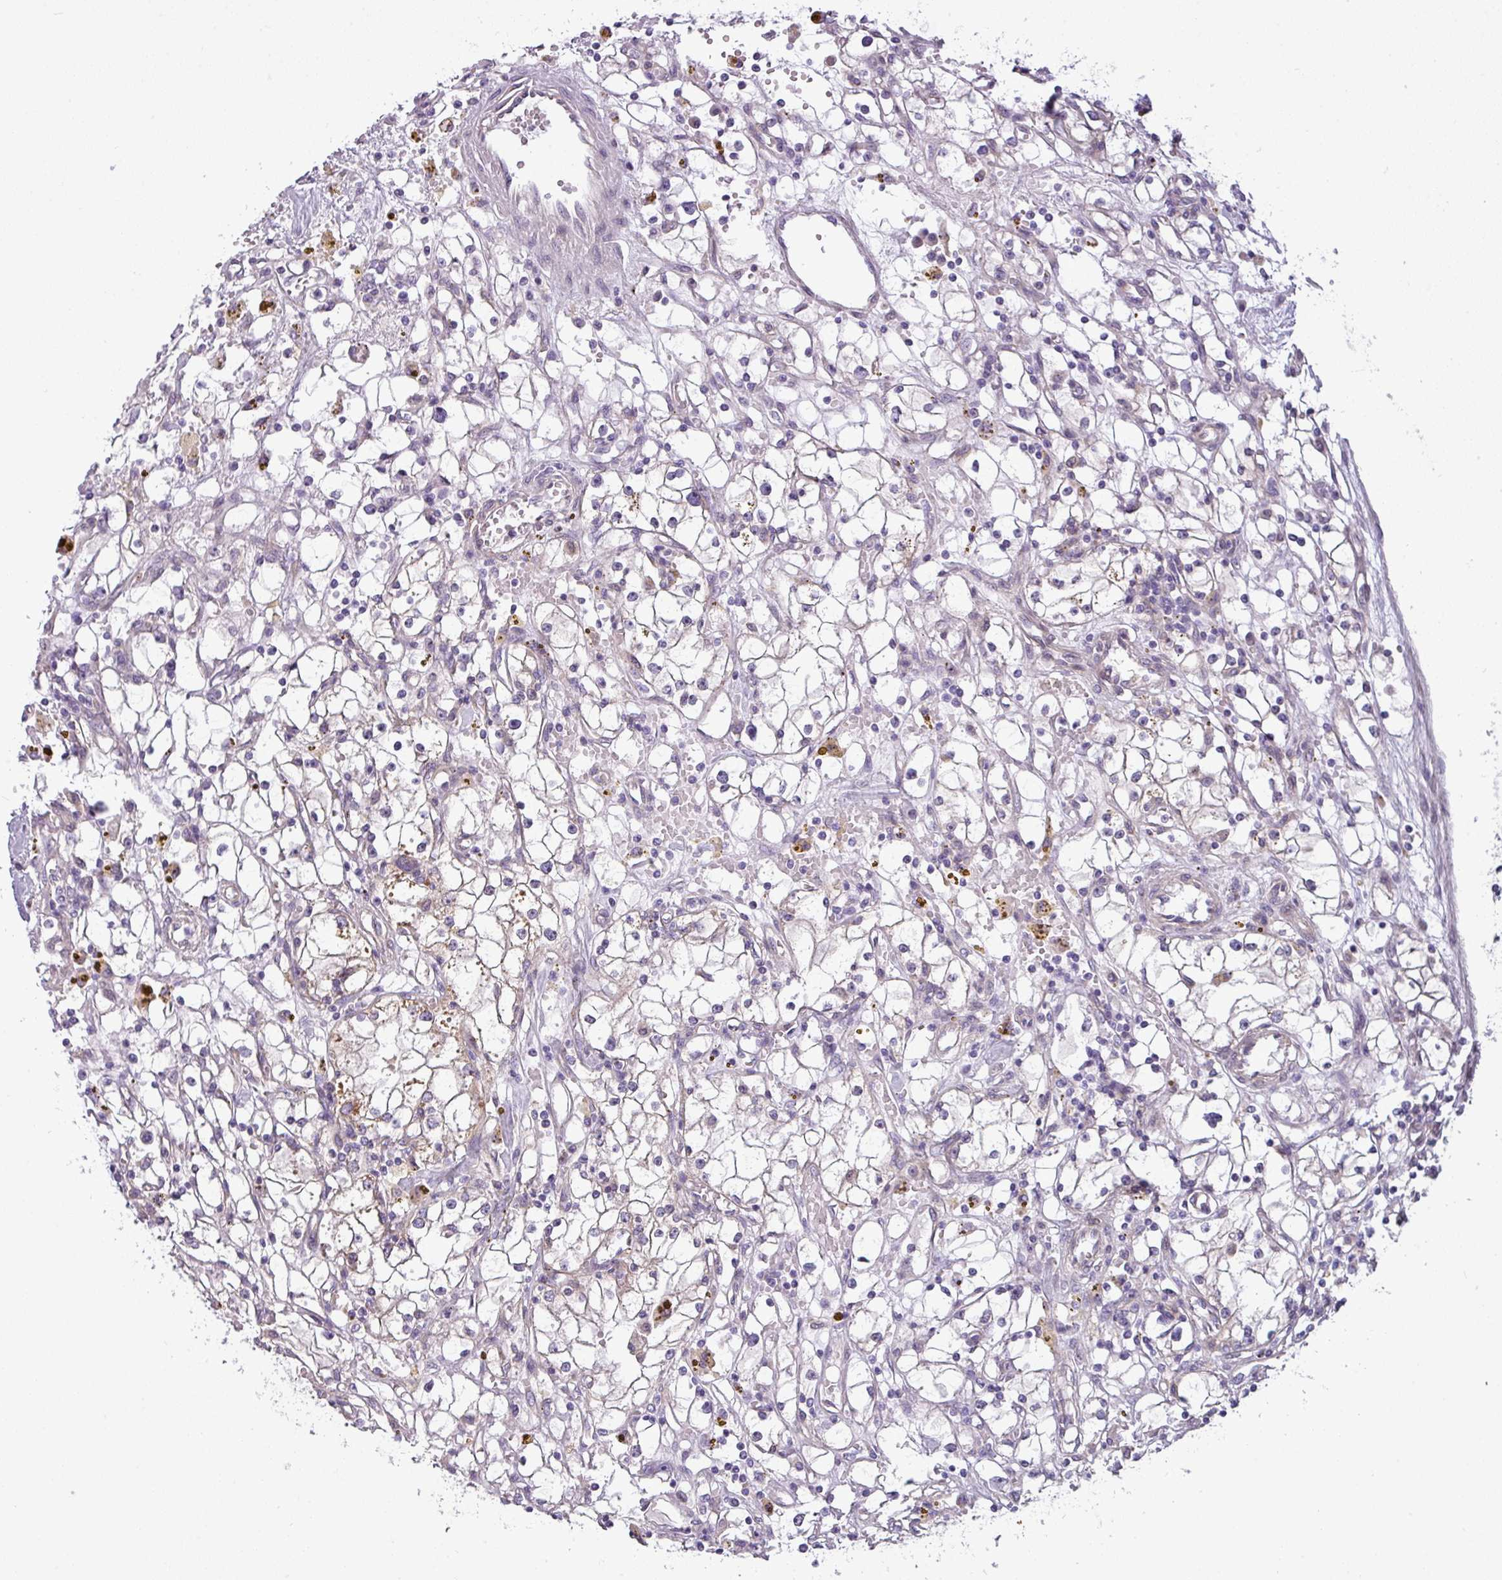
{"staining": {"intensity": "negative", "quantity": "none", "location": "none"}, "tissue": "renal cancer", "cell_type": "Tumor cells", "image_type": "cancer", "snomed": [{"axis": "morphology", "description": "Adenocarcinoma, NOS"}, {"axis": "topography", "description": "Kidney"}], "caption": "The photomicrograph reveals no significant expression in tumor cells of adenocarcinoma (renal).", "gene": "TOR1AIP2", "patient": {"sex": "male", "age": 56}}